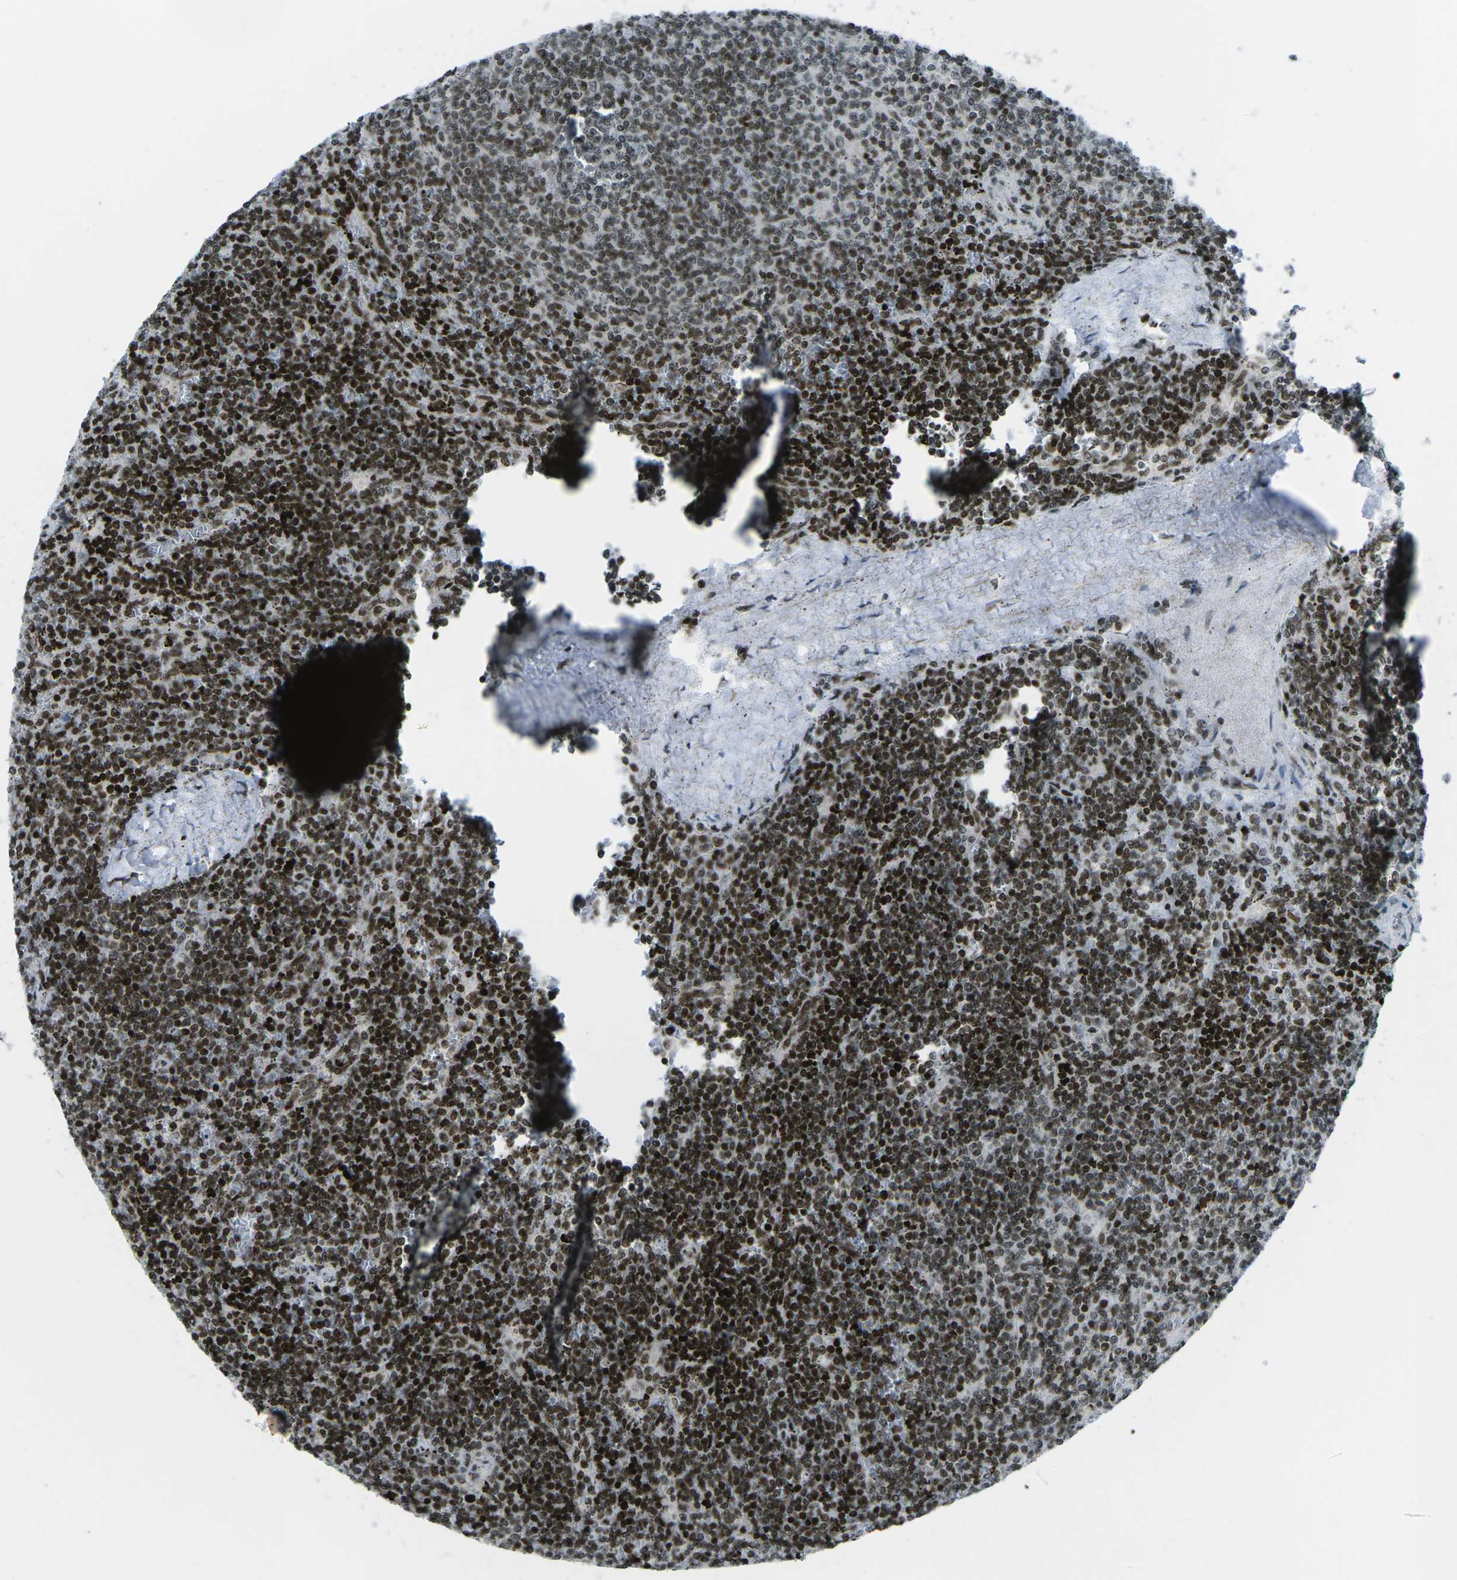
{"staining": {"intensity": "strong", "quantity": ">75%", "location": "nuclear"}, "tissue": "lymphoma", "cell_type": "Tumor cells", "image_type": "cancer", "snomed": [{"axis": "morphology", "description": "Malignant lymphoma, non-Hodgkin's type, Low grade"}, {"axis": "topography", "description": "Spleen"}], "caption": "Immunohistochemical staining of lymphoma demonstrates strong nuclear protein expression in about >75% of tumor cells. Using DAB (brown) and hematoxylin (blue) stains, captured at high magnification using brightfield microscopy.", "gene": "EME1", "patient": {"sex": "female", "age": 50}}